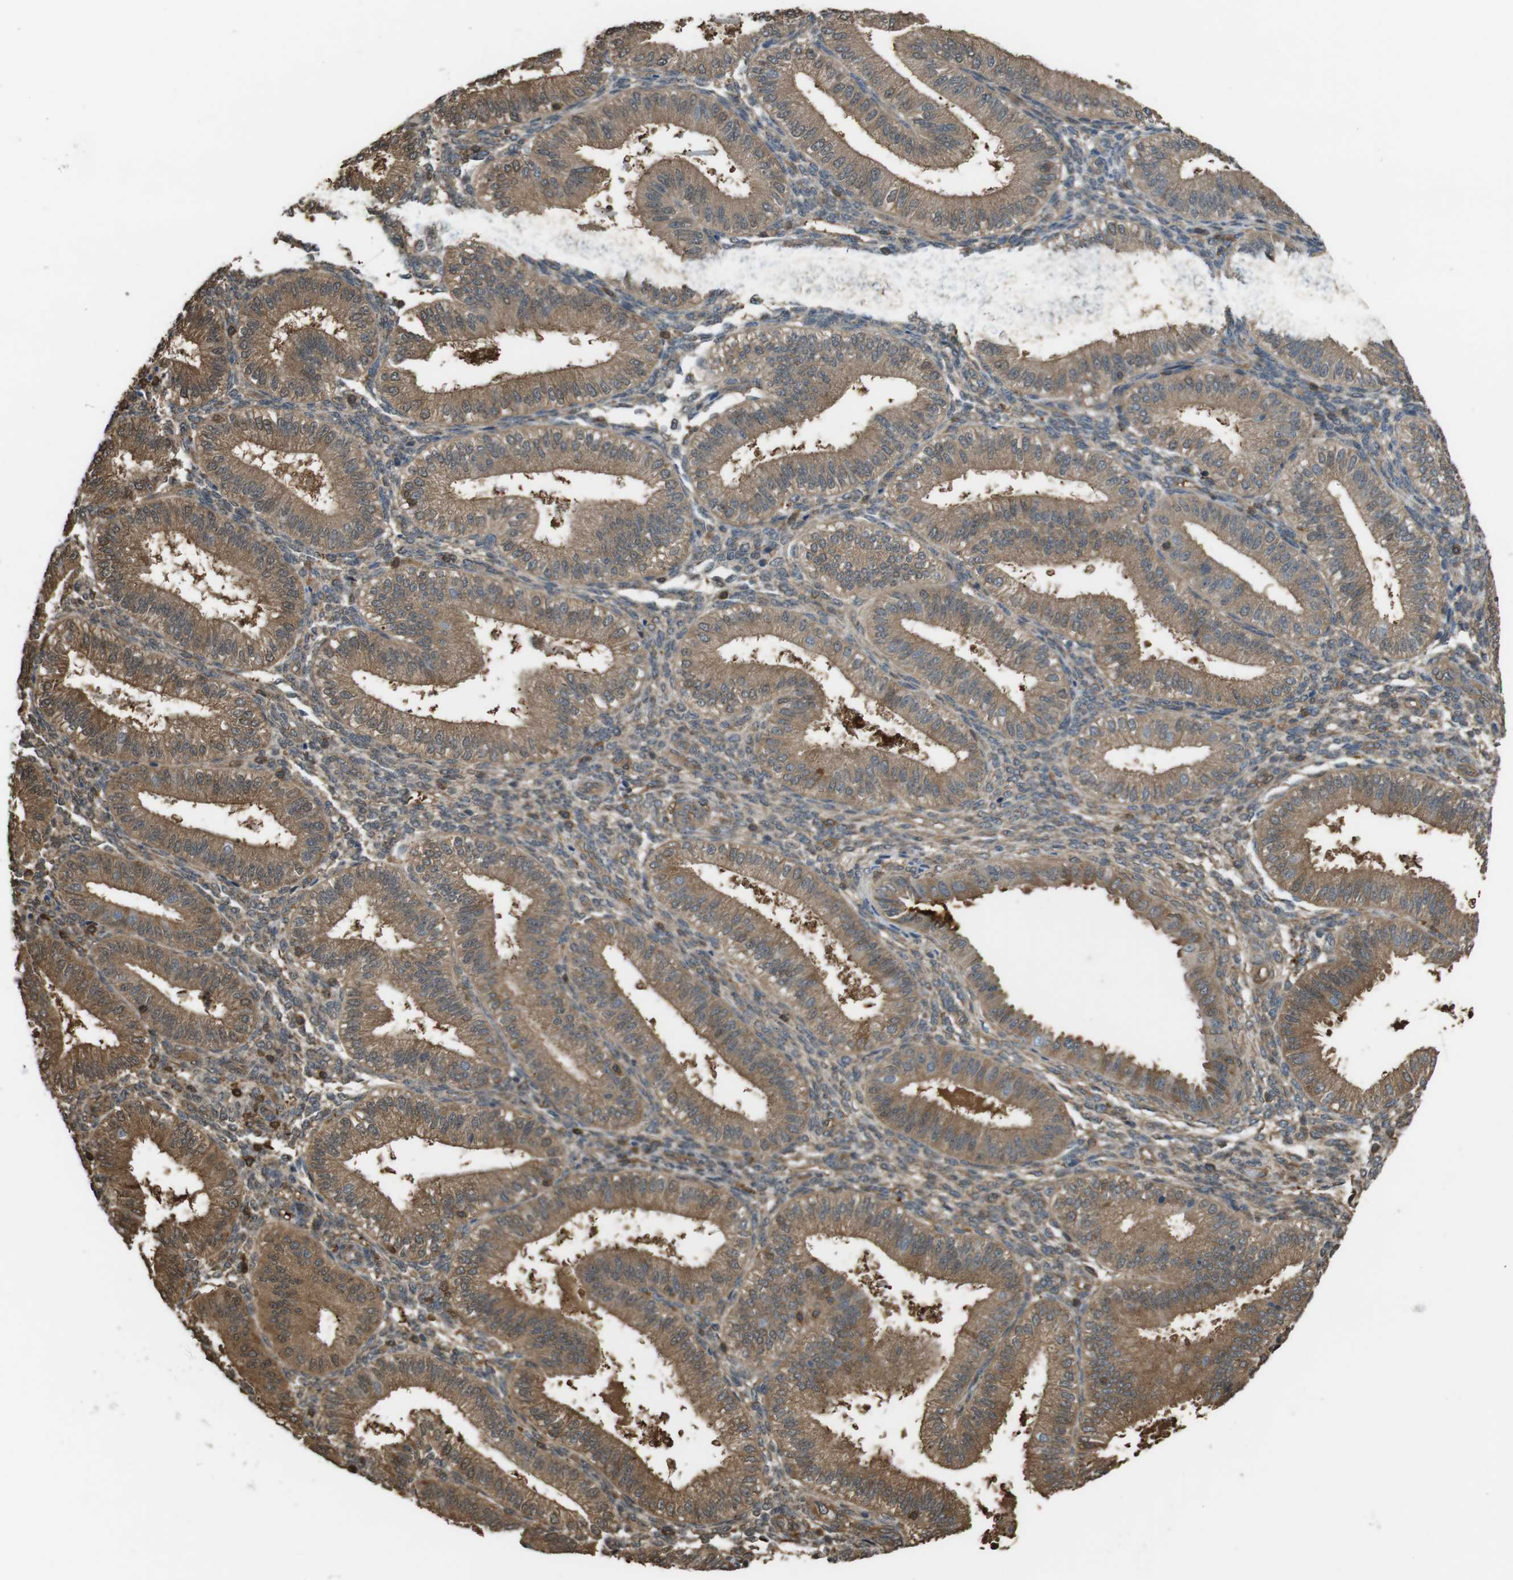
{"staining": {"intensity": "moderate", "quantity": ">75%", "location": "cytoplasmic/membranous"}, "tissue": "endometrium", "cell_type": "Cells in endometrial stroma", "image_type": "normal", "snomed": [{"axis": "morphology", "description": "Normal tissue, NOS"}, {"axis": "topography", "description": "Endometrium"}], "caption": "Immunohistochemistry photomicrograph of unremarkable endometrium: endometrium stained using IHC exhibits medium levels of moderate protein expression localized specifically in the cytoplasmic/membranous of cells in endometrial stroma, appearing as a cytoplasmic/membranous brown color.", "gene": "ARHGDIA", "patient": {"sex": "female", "age": 39}}